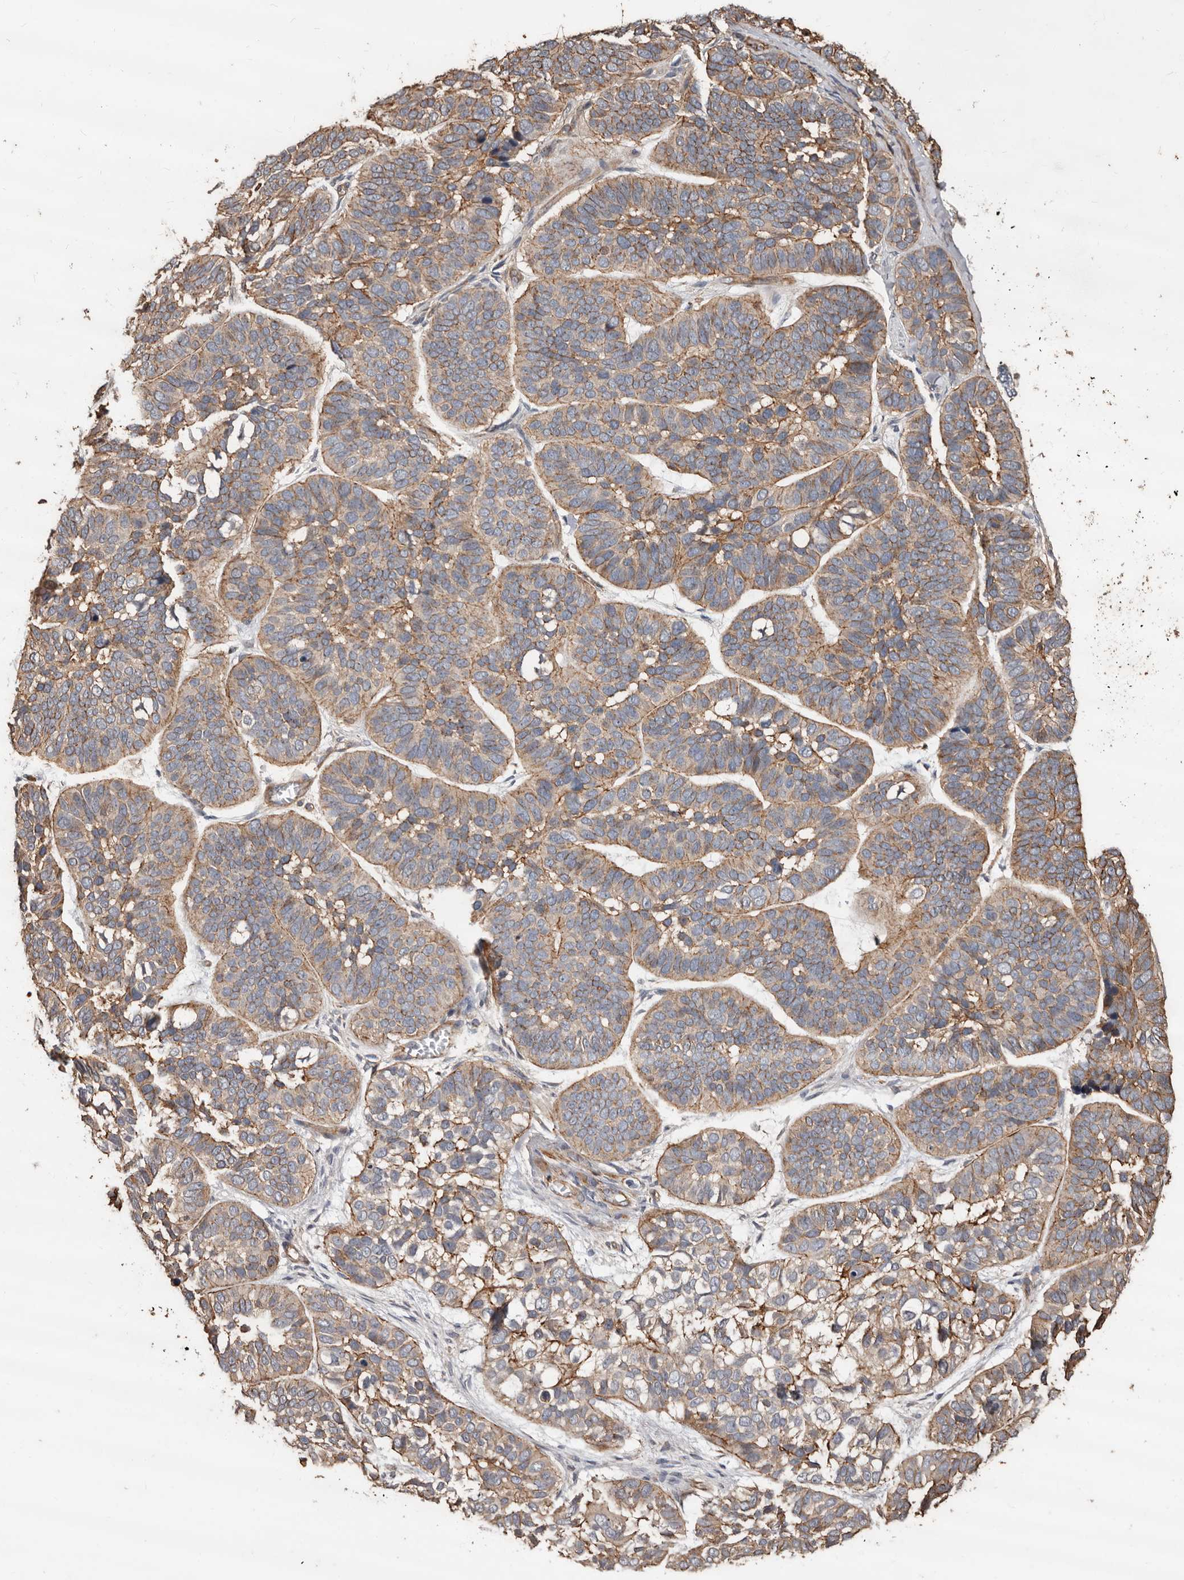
{"staining": {"intensity": "moderate", "quantity": ">75%", "location": "cytoplasmic/membranous"}, "tissue": "skin cancer", "cell_type": "Tumor cells", "image_type": "cancer", "snomed": [{"axis": "morphology", "description": "Basal cell carcinoma"}, {"axis": "topography", "description": "Skin"}], "caption": "Immunohistochemical staining of skin cancer (basal cell carcinoma) displays medium levels of moderate cytoplasmic/membranous positivity in approximately >75% of tumor cells. Nuclei are stained in blue.", "gene": "GSK3A", "patient": {"sex": "male", "age": 62}}